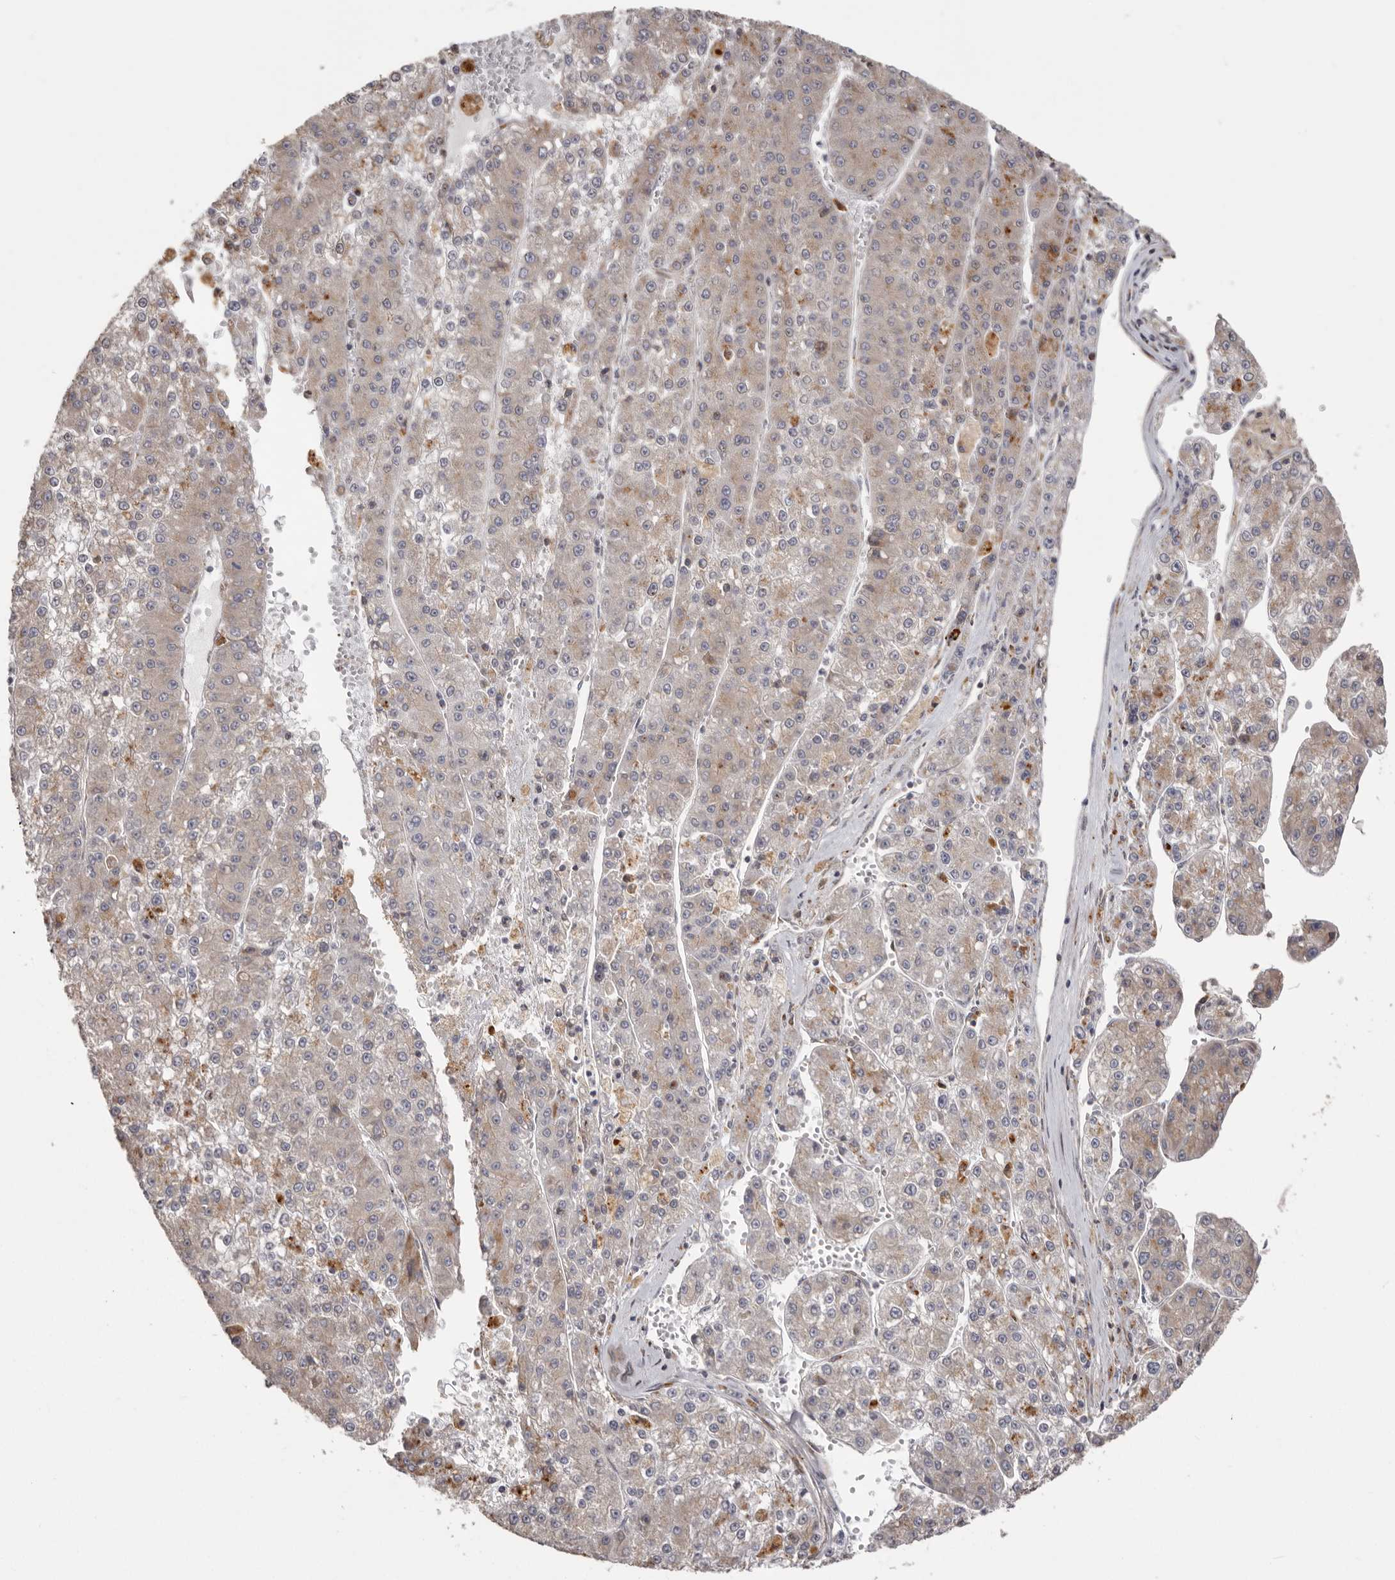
{"staining": {"intensity": "weak", "quantity": "25%-75%", "location": "cytoplasmic/membranous"}, "tissue": "liver cancer", "cell_type": "Tumor cells", "image_type": "cancer", "snomed": [{"axis": "morphology", "description": "Carcinoma, Hepatocellular, NOS"}, {"axis": "topography", "description": "Liver"}], "caption": "An immunohistochemistry (IHC) photomicrograph of neoplastic tissue is shown. Protein staining in brown labels weak cytoplasmic/membranous positivity in liver cancer within tumor cells.", "gene": "NUP43", "patient": {"sex": "female", "age": 73}}